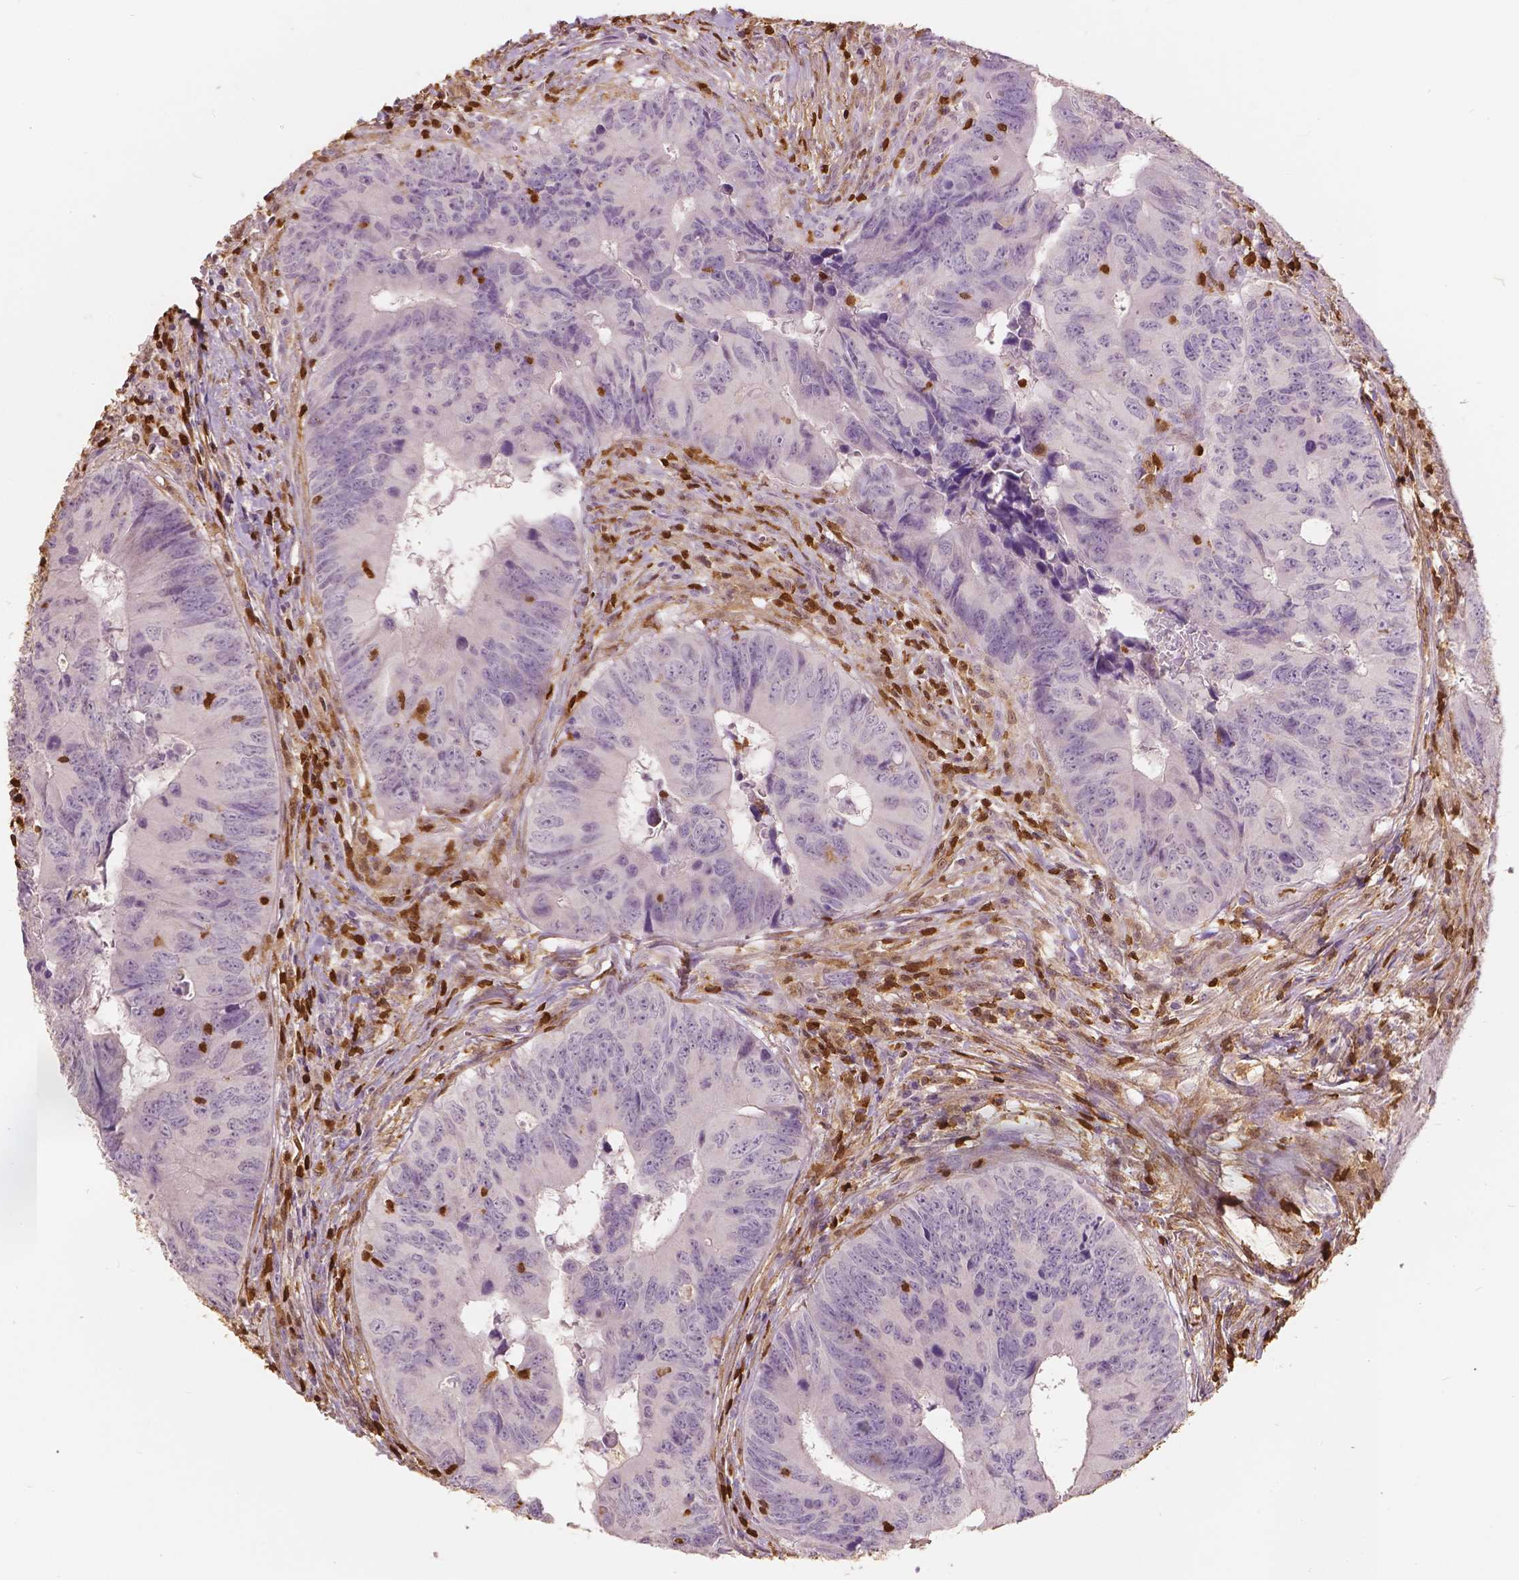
{"staining": {"intensity": "negative", "quantity": "none", "location": "none"}, "tissue": "colorectal cancer", "cell_type": "Tumor cells", "image_type": "cancer", "snomed": [{"axis": "morphology", "description": "Adenocarcinoma, NOS"}, {"axis": "topography", "description": "Colon"}], "caption": "DAB (3,3'-diaminobenzidine) immunohistochemical staining of human colorectal cancer (adenocarcinoma) exhibits no significant expression in tumor cells.", "gene": "S100A4", "patient": {"sex": "female", "age": 82}}